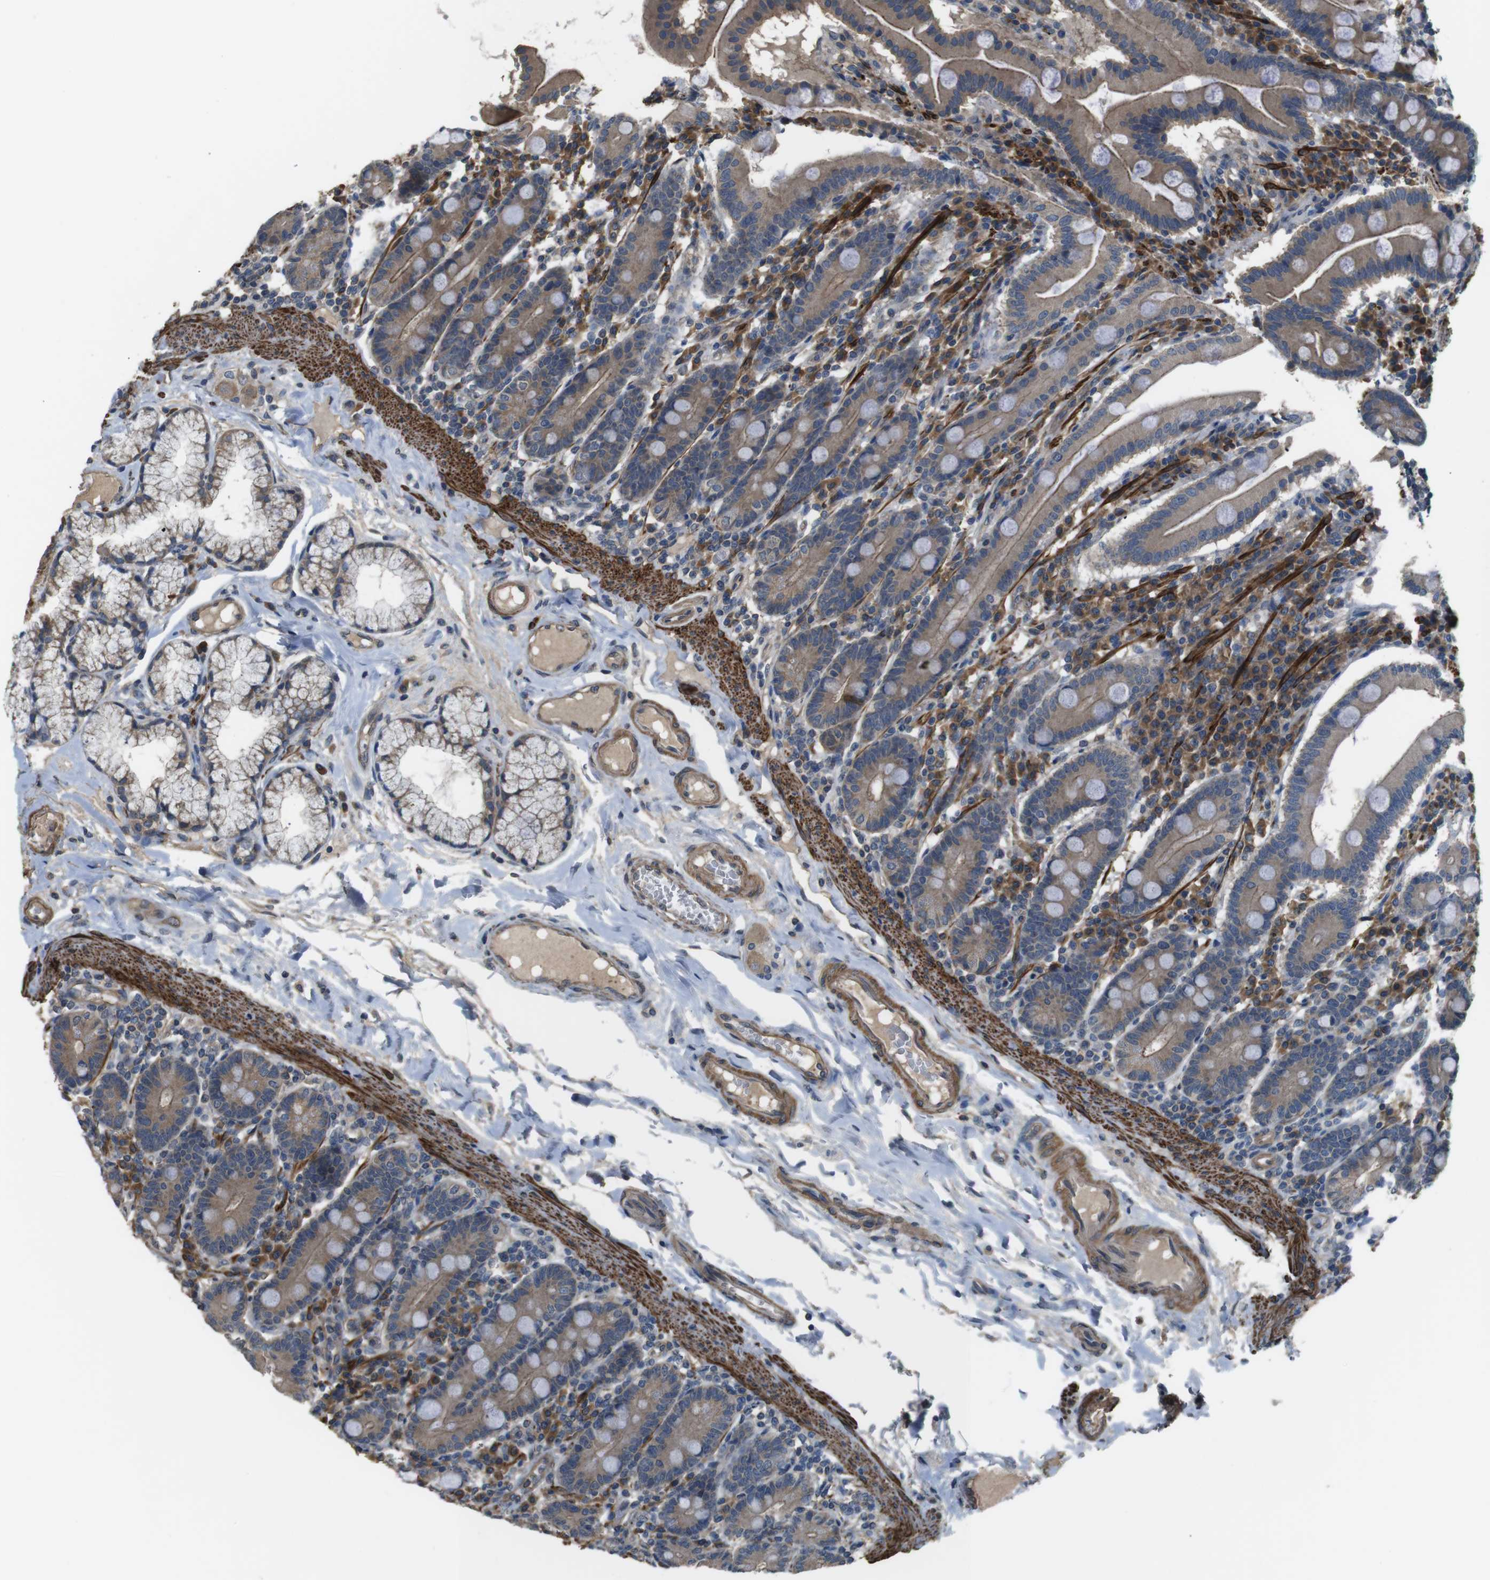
{"staining": {"intensity": "moderate", "quantity": ">75%", "location": "cytoplasmic/membranous"}, "tissue": "duodenum", "cell_type": "Glandular cells", "image_type": "normal", "snomed": [{"axis": "morphology", "description": "Normal tissue, NOS"}, {"axis": "topography", "description": "Duodenum"}], "caption": "Moderate cytoplasmic/membranous expression for a protein is appreciated in approximately >75% of glandular cells of benign duodenum using IHC.", "gene": "FUT2", "patient": {"sex": "male", "age": 50}}